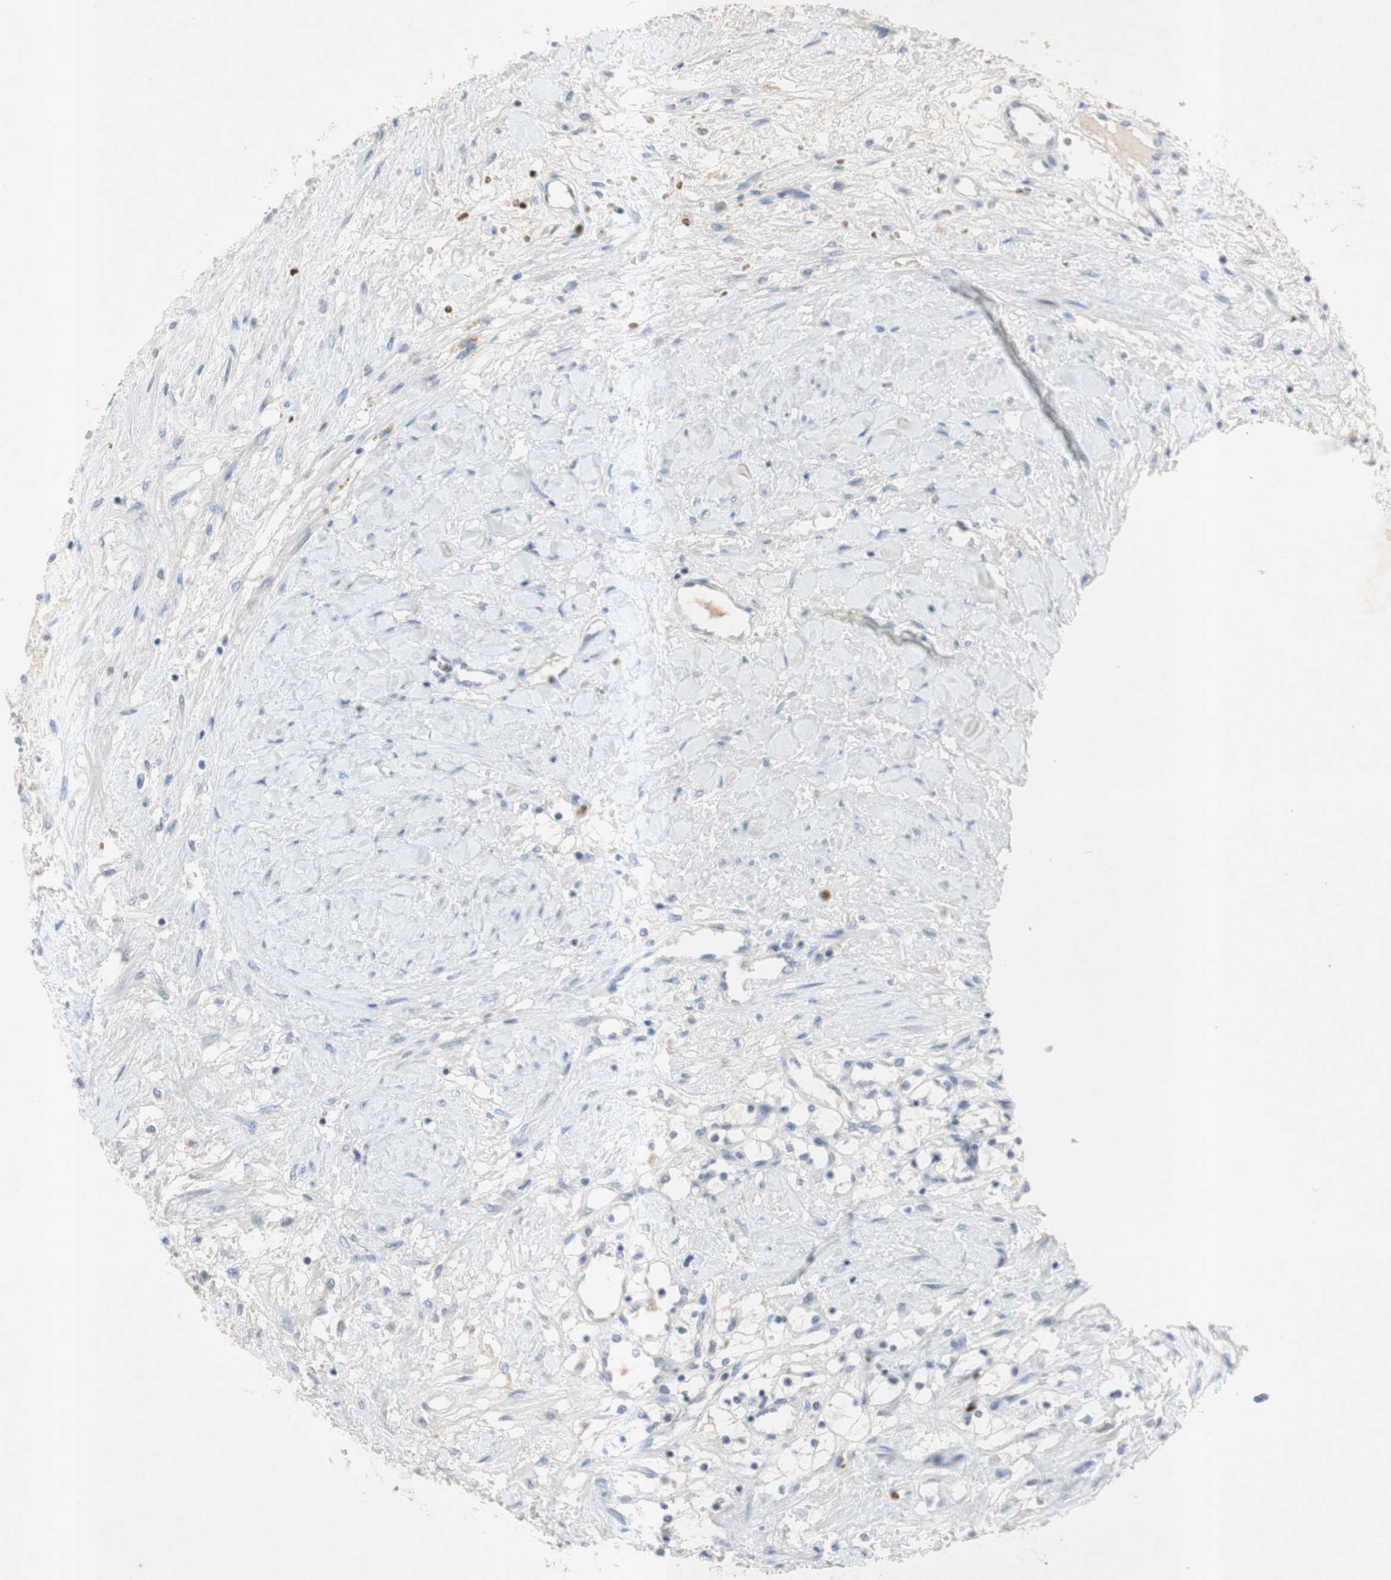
{"staining": {"intensity": "negative", "quantity": "none", "location": "none"}, "tissue": "renal cancer", "cell_type": "Tumor cells", "image_type": "cancer", "snomed": [{"axis": "morphology", "description": "Adenocarcinoma, NOS"}, {"axis": "topography", "description": "Kidney"}], "caption": "This is an IHC histopathology image of human renal adenocarcinoma. There is no expression in tumor cells.", "gene": "EPO", "patient": {"sex": "male", "age": 68}}